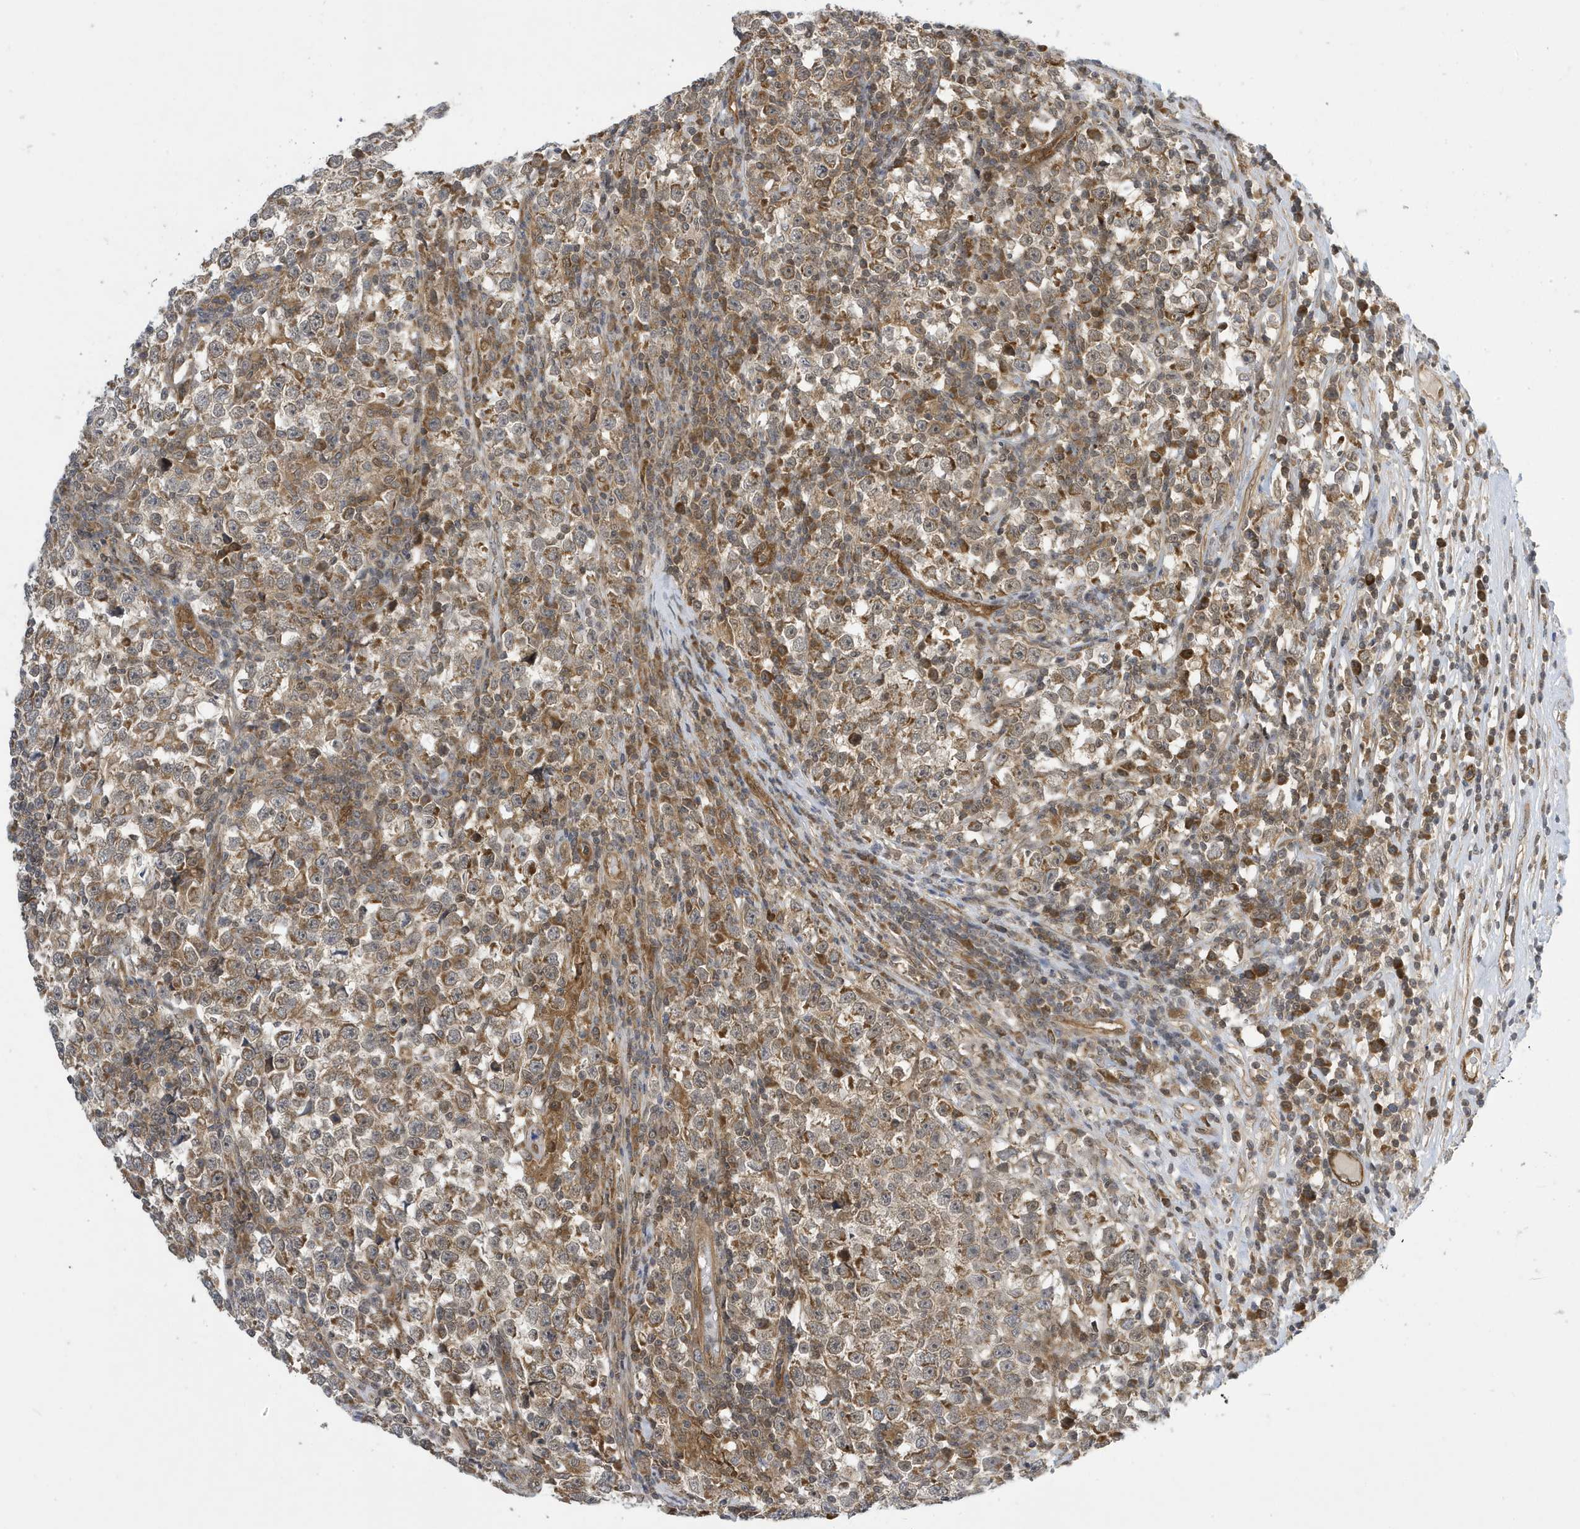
{"staining": {"intensity": "moderate", "quantity": ">75%", "location": "cytoplasmic/membranous"}, "tissue": "testis cancer", "cell_type": "Tumor cells", "image_type": "cancer", "snomed": [{"axis": "morphology", "description": "Normal tissue, NOS"}, {"axis": "morphology", "description": "Seminoma, NOS"}, {"axis": "topography", "description": "Testis"}], "caption": "Human testis cancer stained with a protein marker reveals moderate staining in tumor cells.", "gene": "NCOA7", "patient": {"sex": "male", "age": 43}}